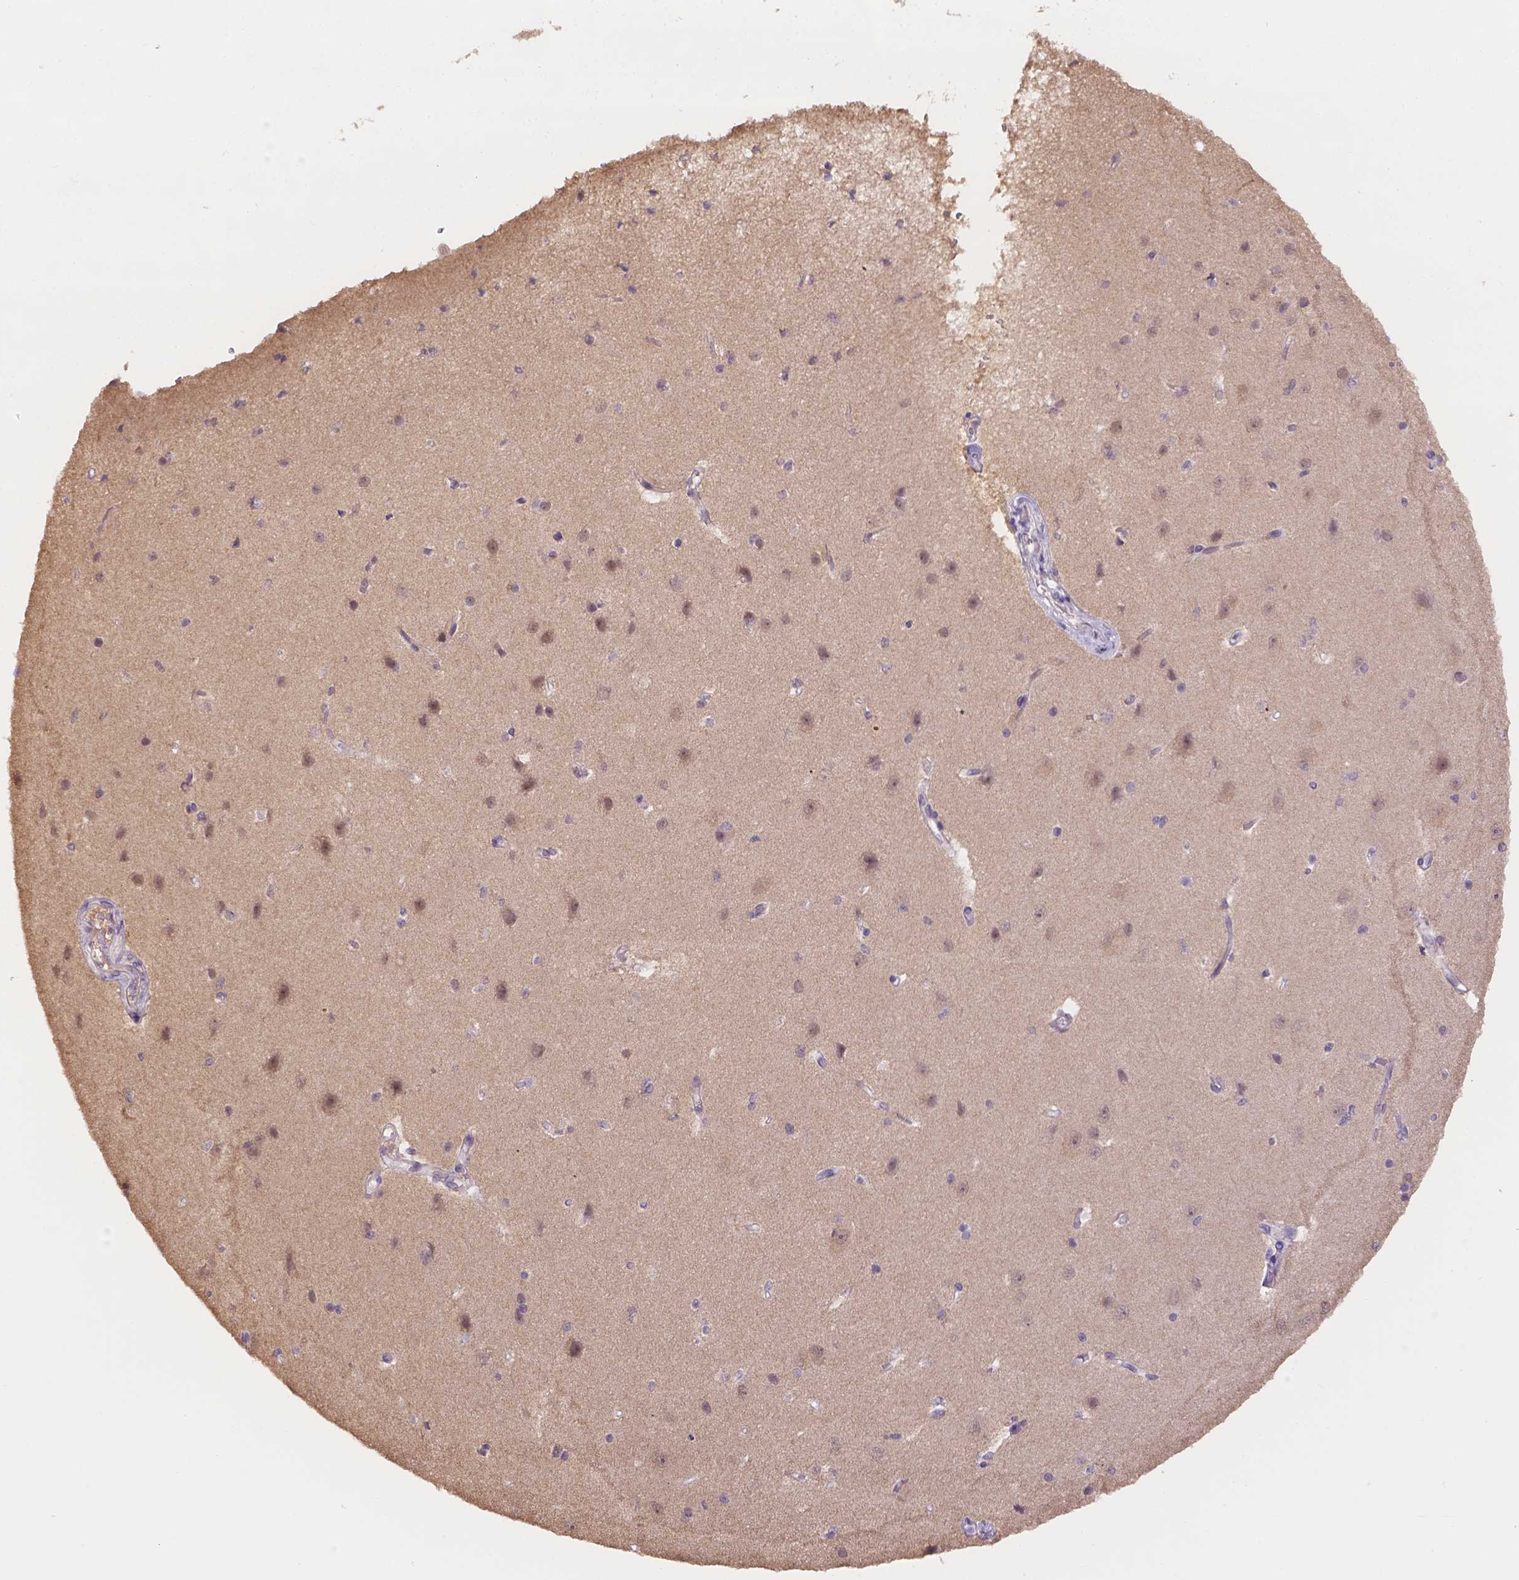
{"staining": {"intensity": "negative", "quantity": "none", "location": "none"}, "tissue": "cerebral cortex", "cell_type": "Endothelial cells", "image_type": "normal", "snomed": [{"axis": "morphology", "description": "Normal tissue, NOS"}, {"axis": "topography", "description": "Cerebral cortex"}], "caption": "This image is of normal cerebral cortex stained with IHC to label a protein in brown with the nuclei are counter-stained blue. There is no staining in endothelial cells.", "gene": "NXPE2", "patient": {"sex": "male", "age": 37}}